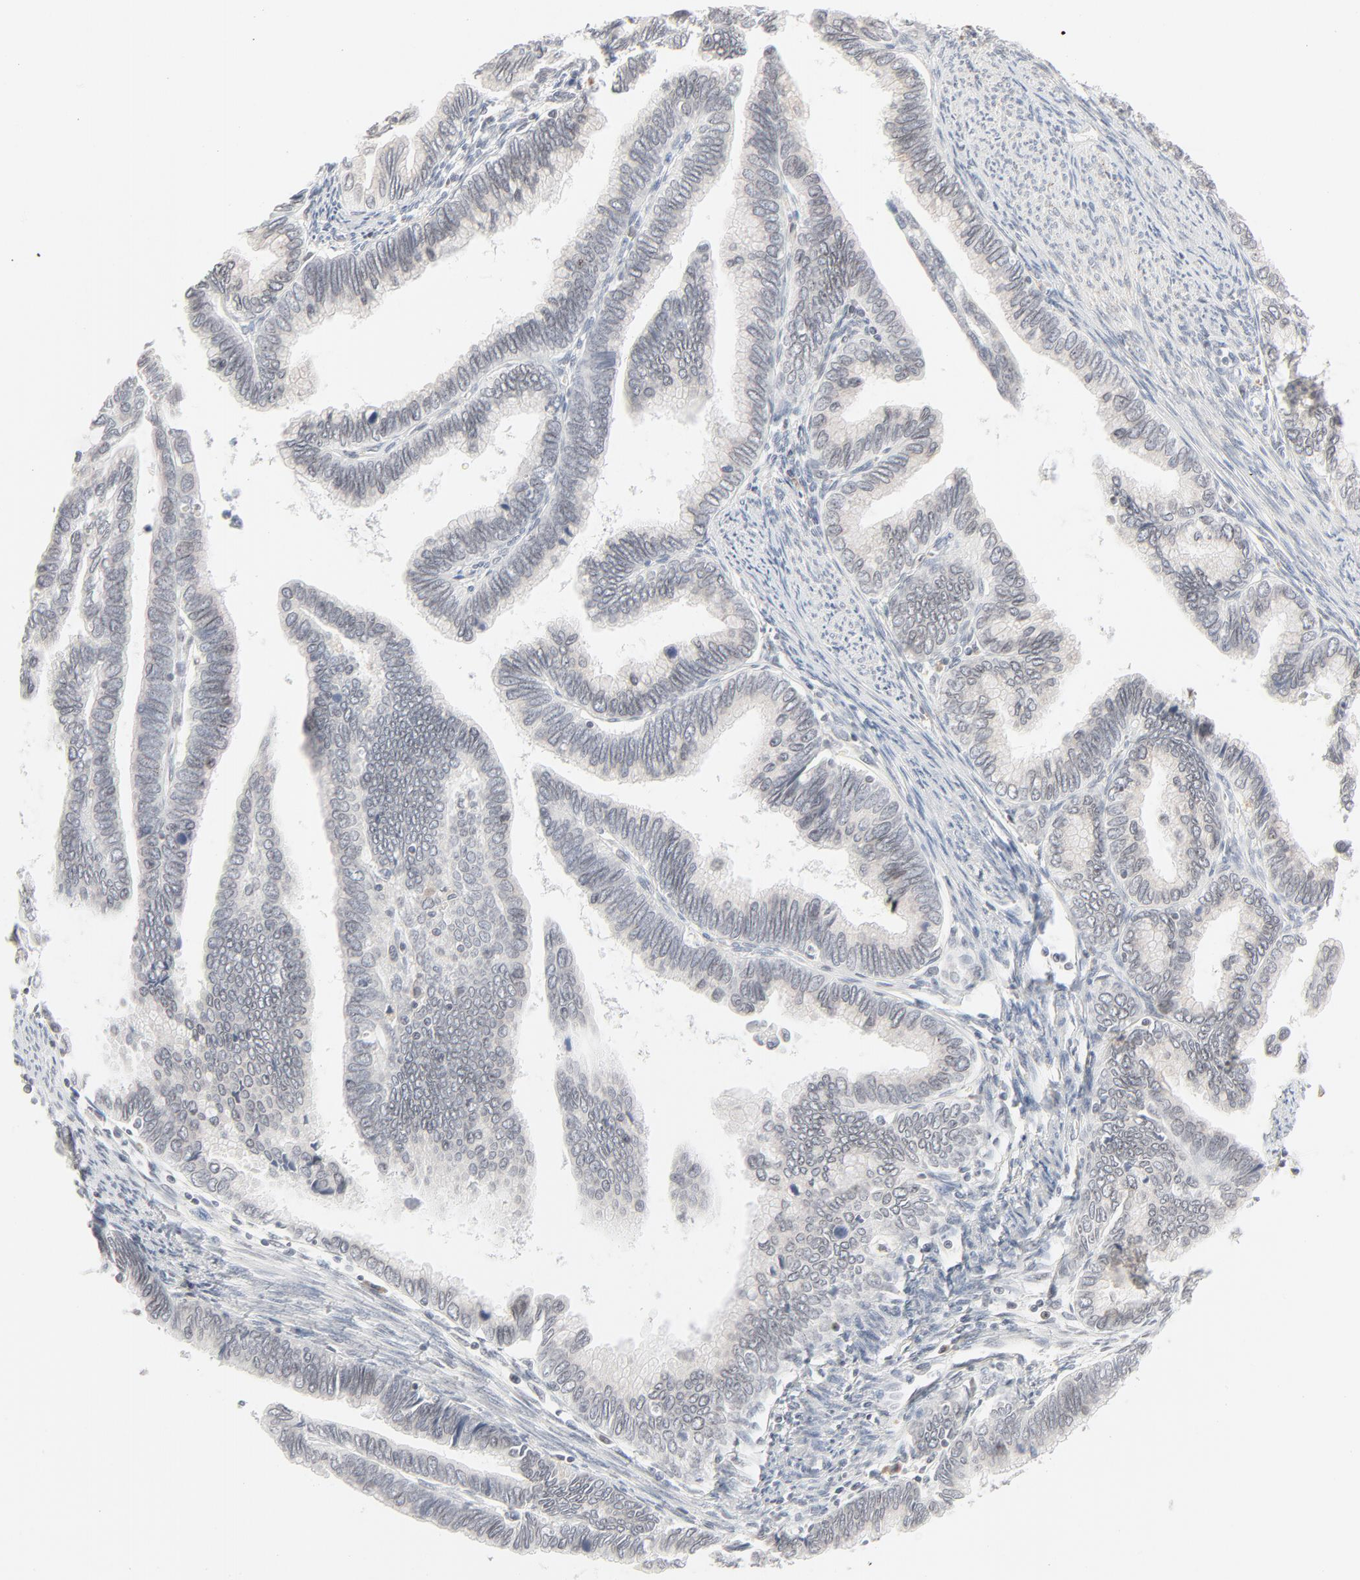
{"staining": {"intensity": "negative", "quantity": "none", "location": "none"}, "tissue": "cervical cancer", "cell_type": "Tumor cells", "image_type": "cancer", "snomed": [{"axis": "morphology", "description": "Adenocarcinoma, NOS"}, {"axis": "topography", "description": "Cervix"}], "caption": "This image is of cervical cancer stained with immunohistochemistry (IHC) to label a protein in brown with the nuclei are counter-stained blue. There is no expression in tumor cells. (DAB immunohistochemistry visualized using brightfield microscopy, high magnification).", "gene": "MAD1L1", "patient": {"sex": "female", "age": 49}}